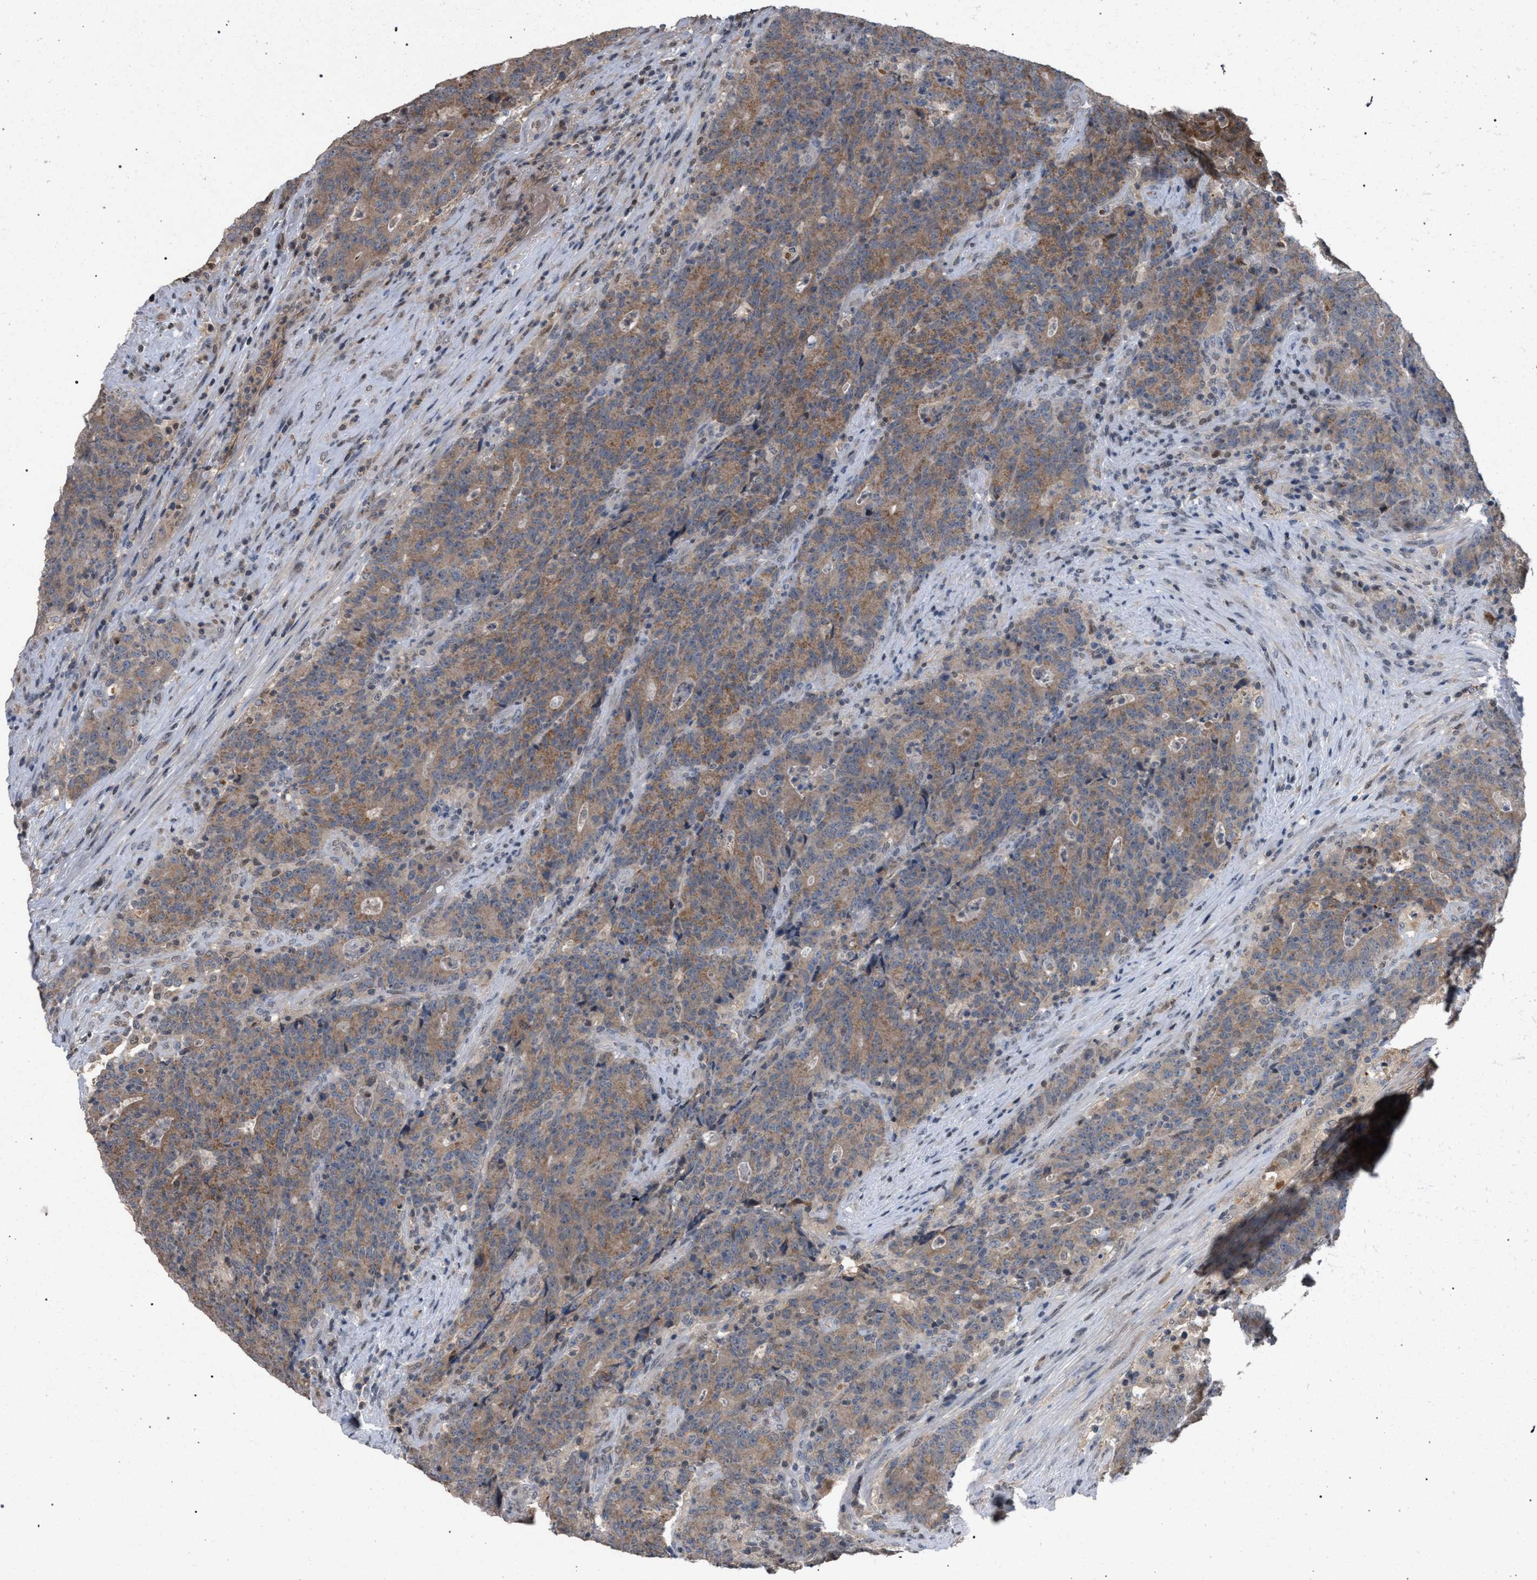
{"staining": {"intensity": "moderate", "quantity": ">75%", "location": "cytoplasmic/membranous"}, "tissue": "colorectal cancer", "cell_type": "Tumor cells", "image_type": "cancer", "snomed": [{"axis": "morphology", "description": "Normal tissue, NOS"}, {"axis": "morphology", "description": "Adenocarcinoma, NOS"}, {"axis": "topography", "description": "Colon"}], "caption": "Adenocarcinoma (colorectal) was stained to show a protein in brown. There is medium levels of moderate cytoplasmic/membranous expression in approximately >75% of tumor cells.", "gene": "TECPR1", "patient": {"sex": "female", "age": 75}}